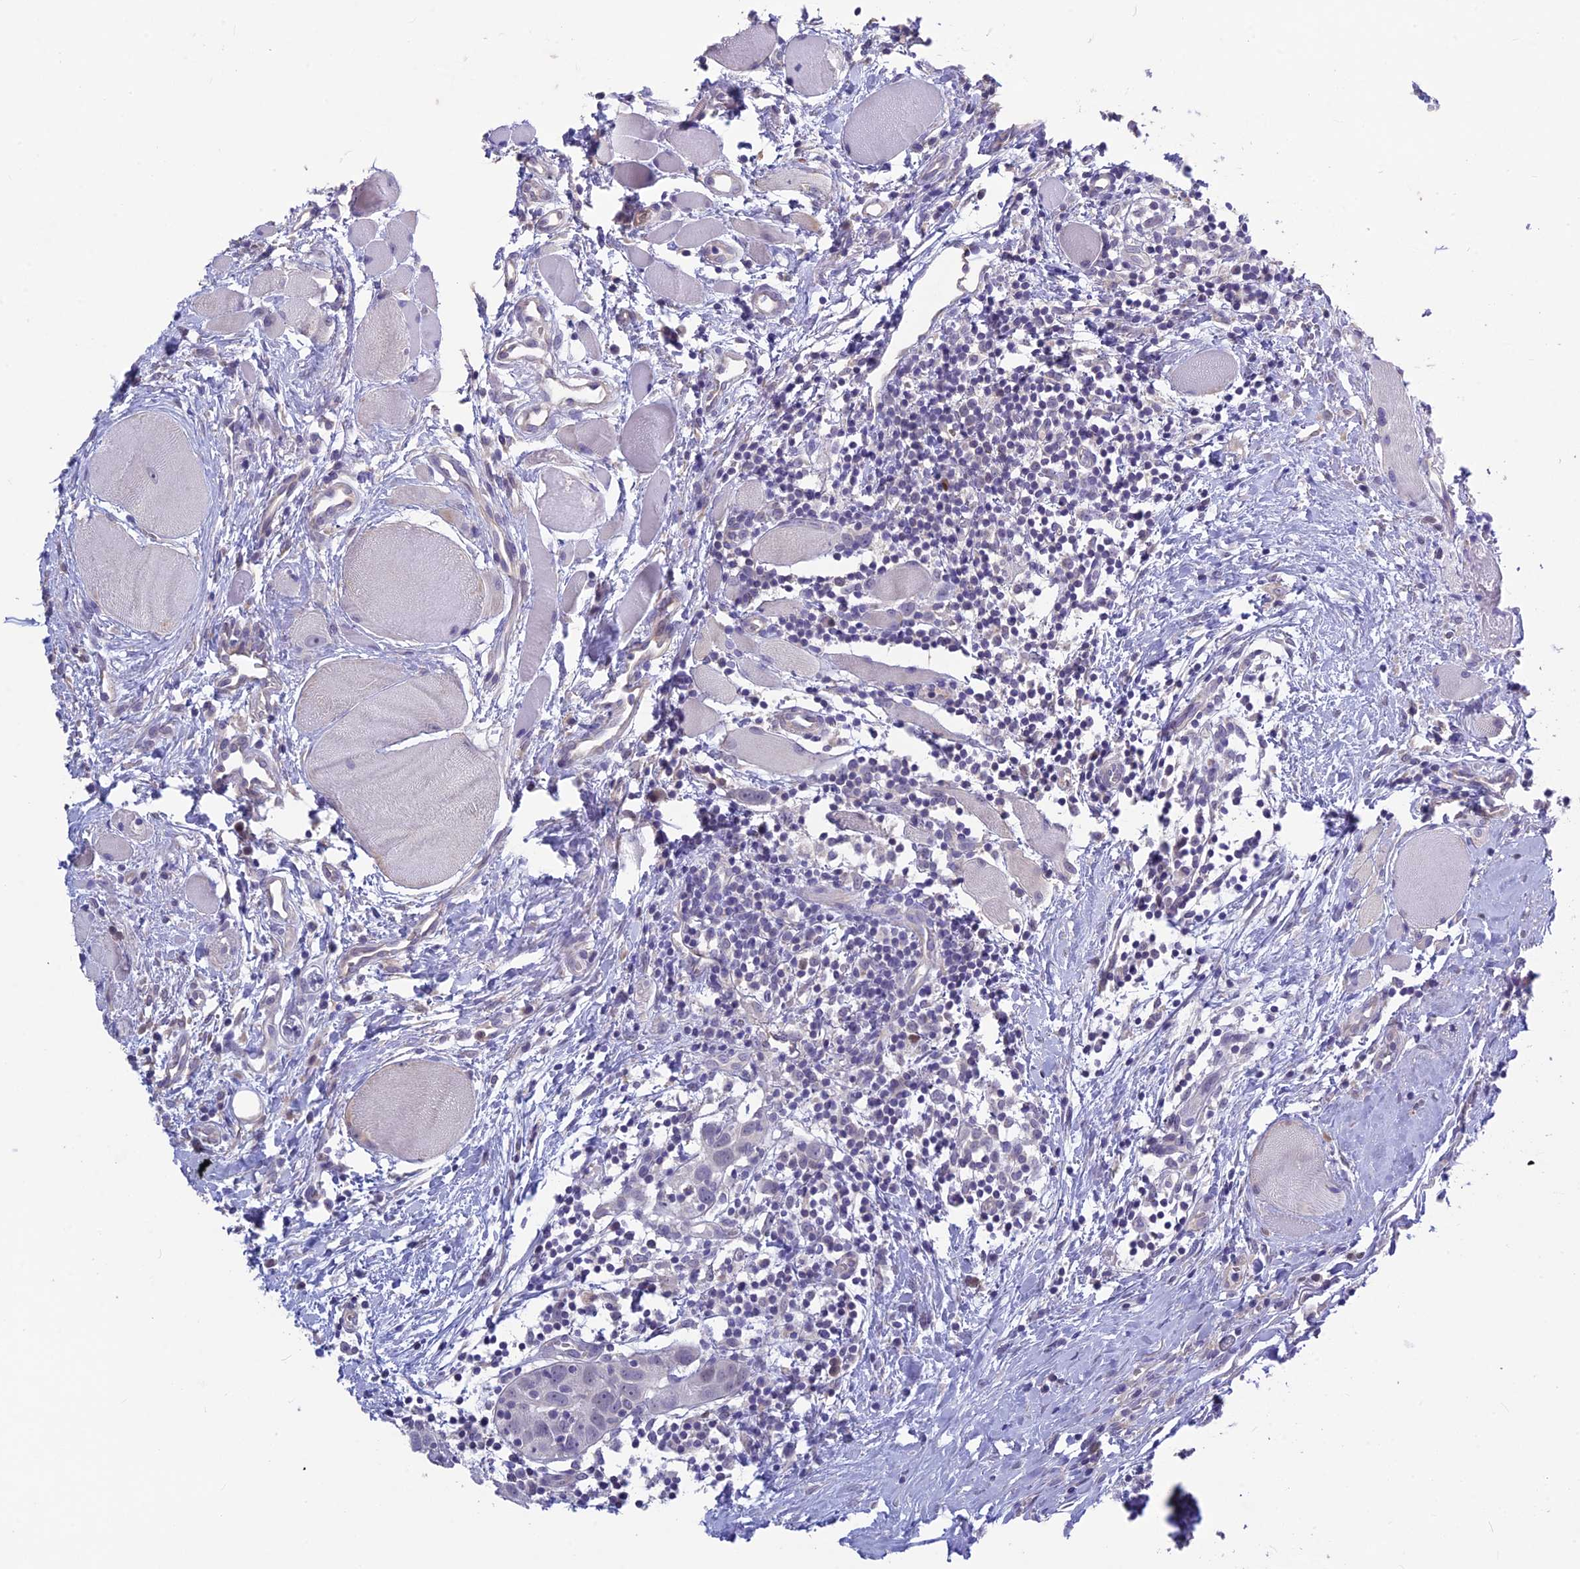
{"staining": {"intensity": "negative", "quantity": "none", "location": "none"}, "tissue": "head and neck cancer", "cell_type": "Tumor cells", "image_type": "cancer", "snomed": [{"axis": "morphology", "description": "Squamous cell carcinoma, NOS"}, {"axis": "topography", "description": "Oral tissue"}, {"axis": "topography", "description": "Head-Neck"}], "caption": "This is an IHC photomicrograph of human head and neck cancer. There is no staining in tumor cells.", "gene": "SNTN", "patient": {"sex": "female", "age": 50}}